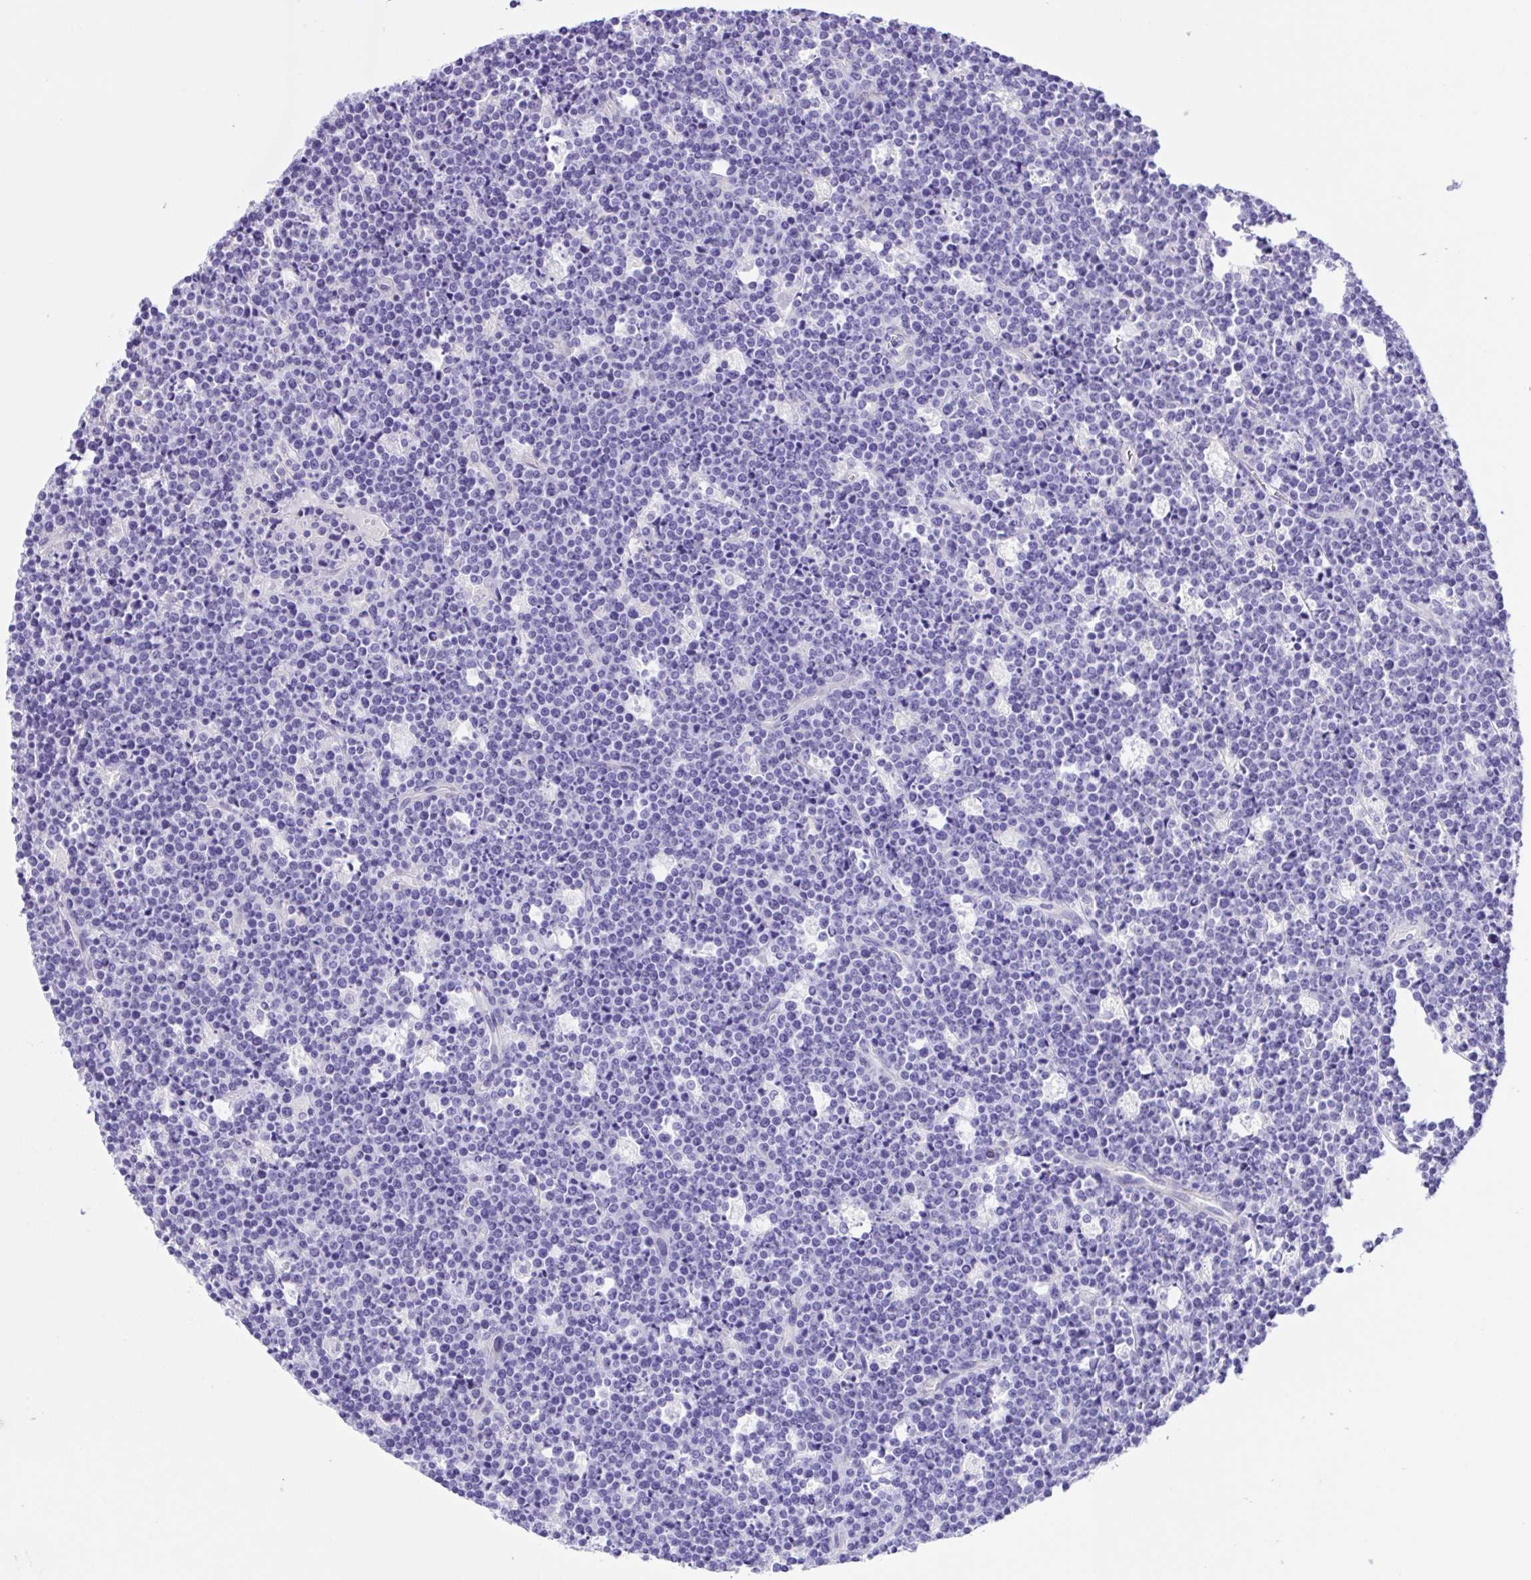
{"staining": {"intensity": "negative", "quantity": "none", "location": "none"}, "tissue": "lymphoma", "cell_type": "Tumor cells", "image_type": "cancer", "snomed": [{"axis": "morphology", "description": "Malignant lymphoma, non-Hodgkin's type, High grade"}, {"axis": "topography", "description": "Ovary"}], "caption": "Protein analysis of malignant lymphoma, non-Hodgkin's type (high-grade) displays no significant expression in tumor cells.", "gene": "ISM2", "patient": {"sex": "female", "age": 56}}